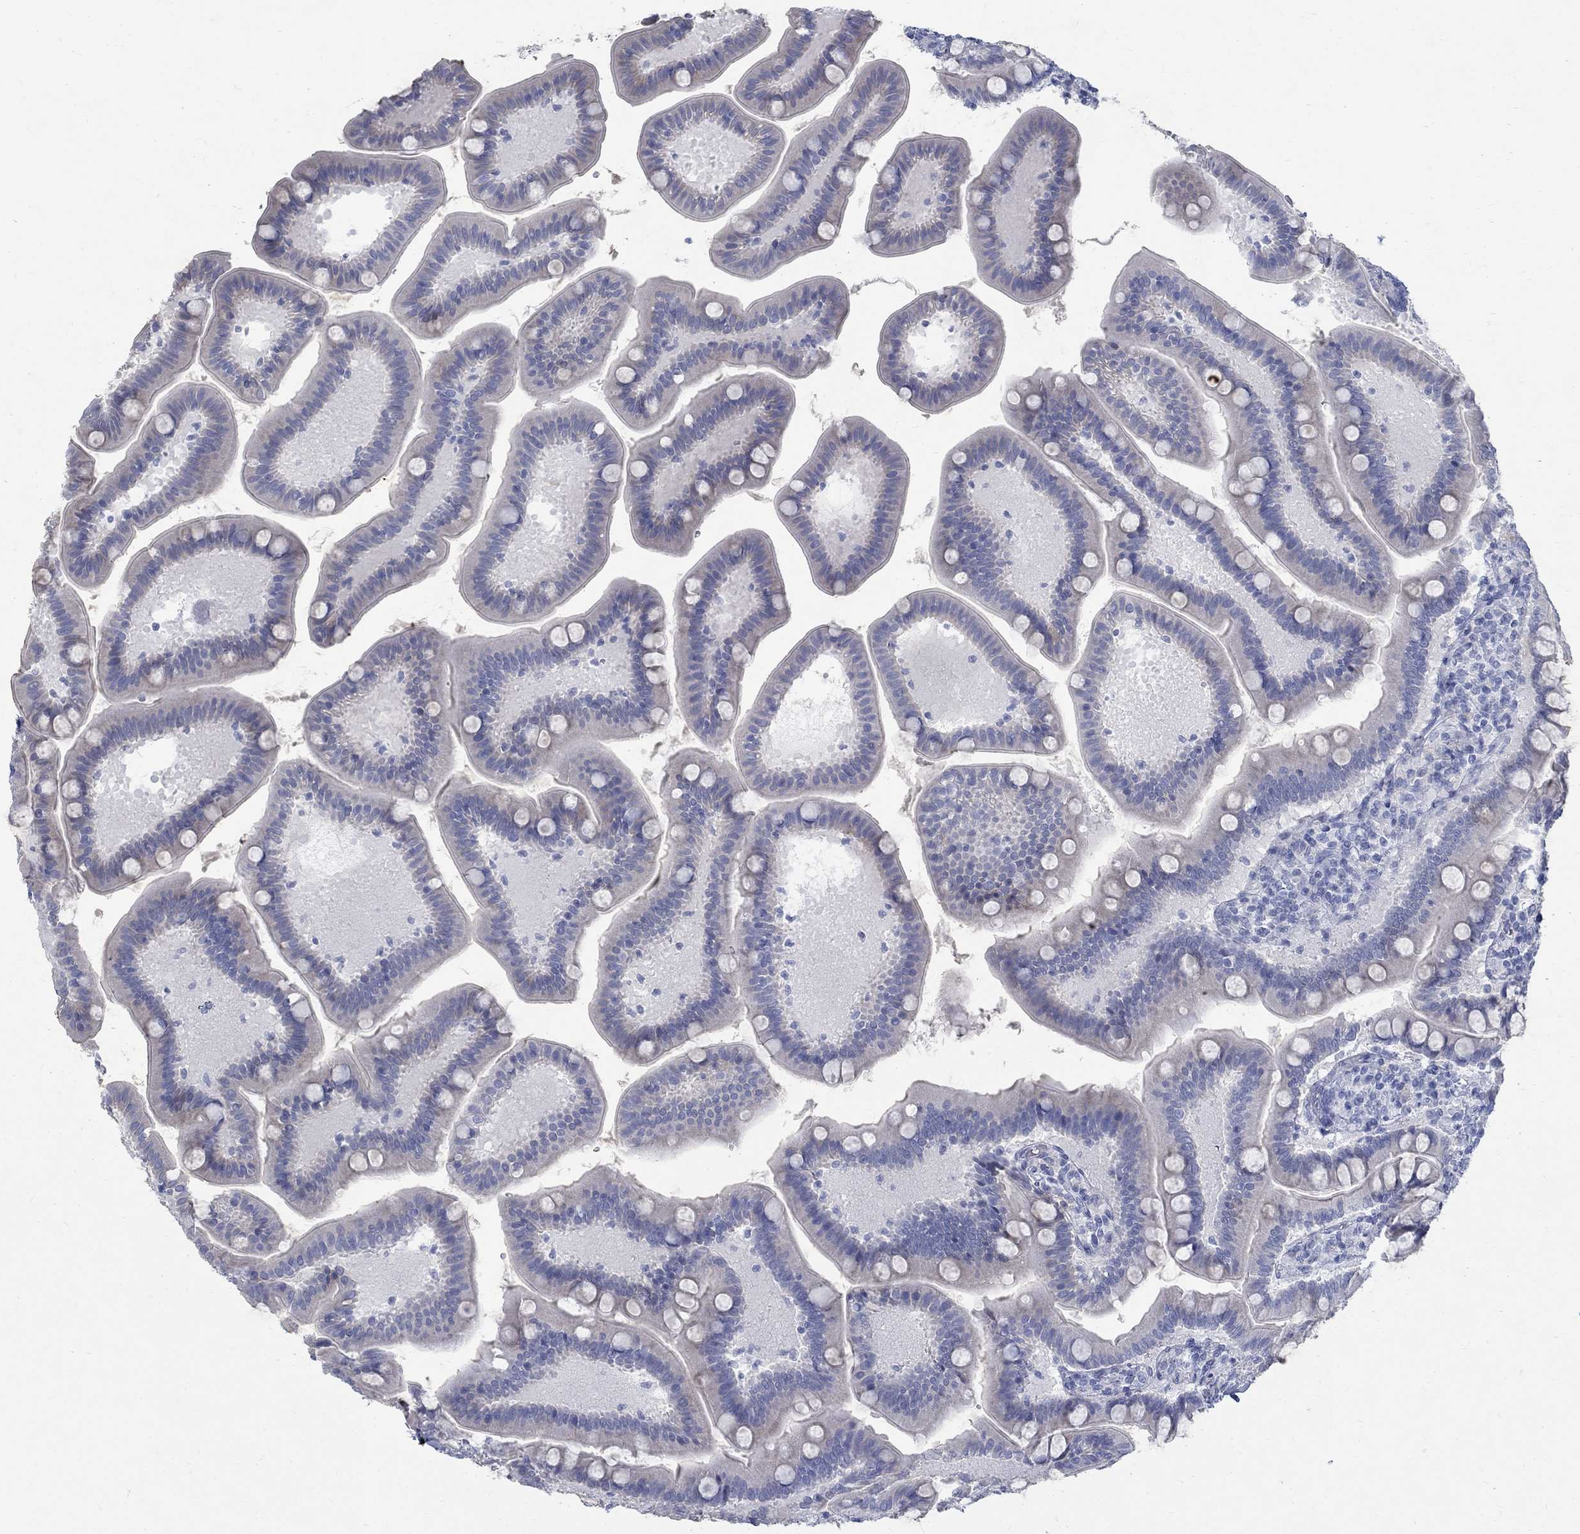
{"staining": {"intensity": "negative", "quantity": "none", "location": "none"}, "tissue": "small intestine", "cell_type": "Glandular cells", "image_type": "normal", "snomed": [{"axis": "morphology", "description": "Normal tissue, NOS"}, {"axis": "topography", "description": "Small intestine"}], "caption": "Immunohistochemistry image of unremarkable small intestine: small intestine stained with DAB displays no significant protein expression in glandular cells.", "gene": "RFTN2", "patient": {"sex": "male", "age": 66}}